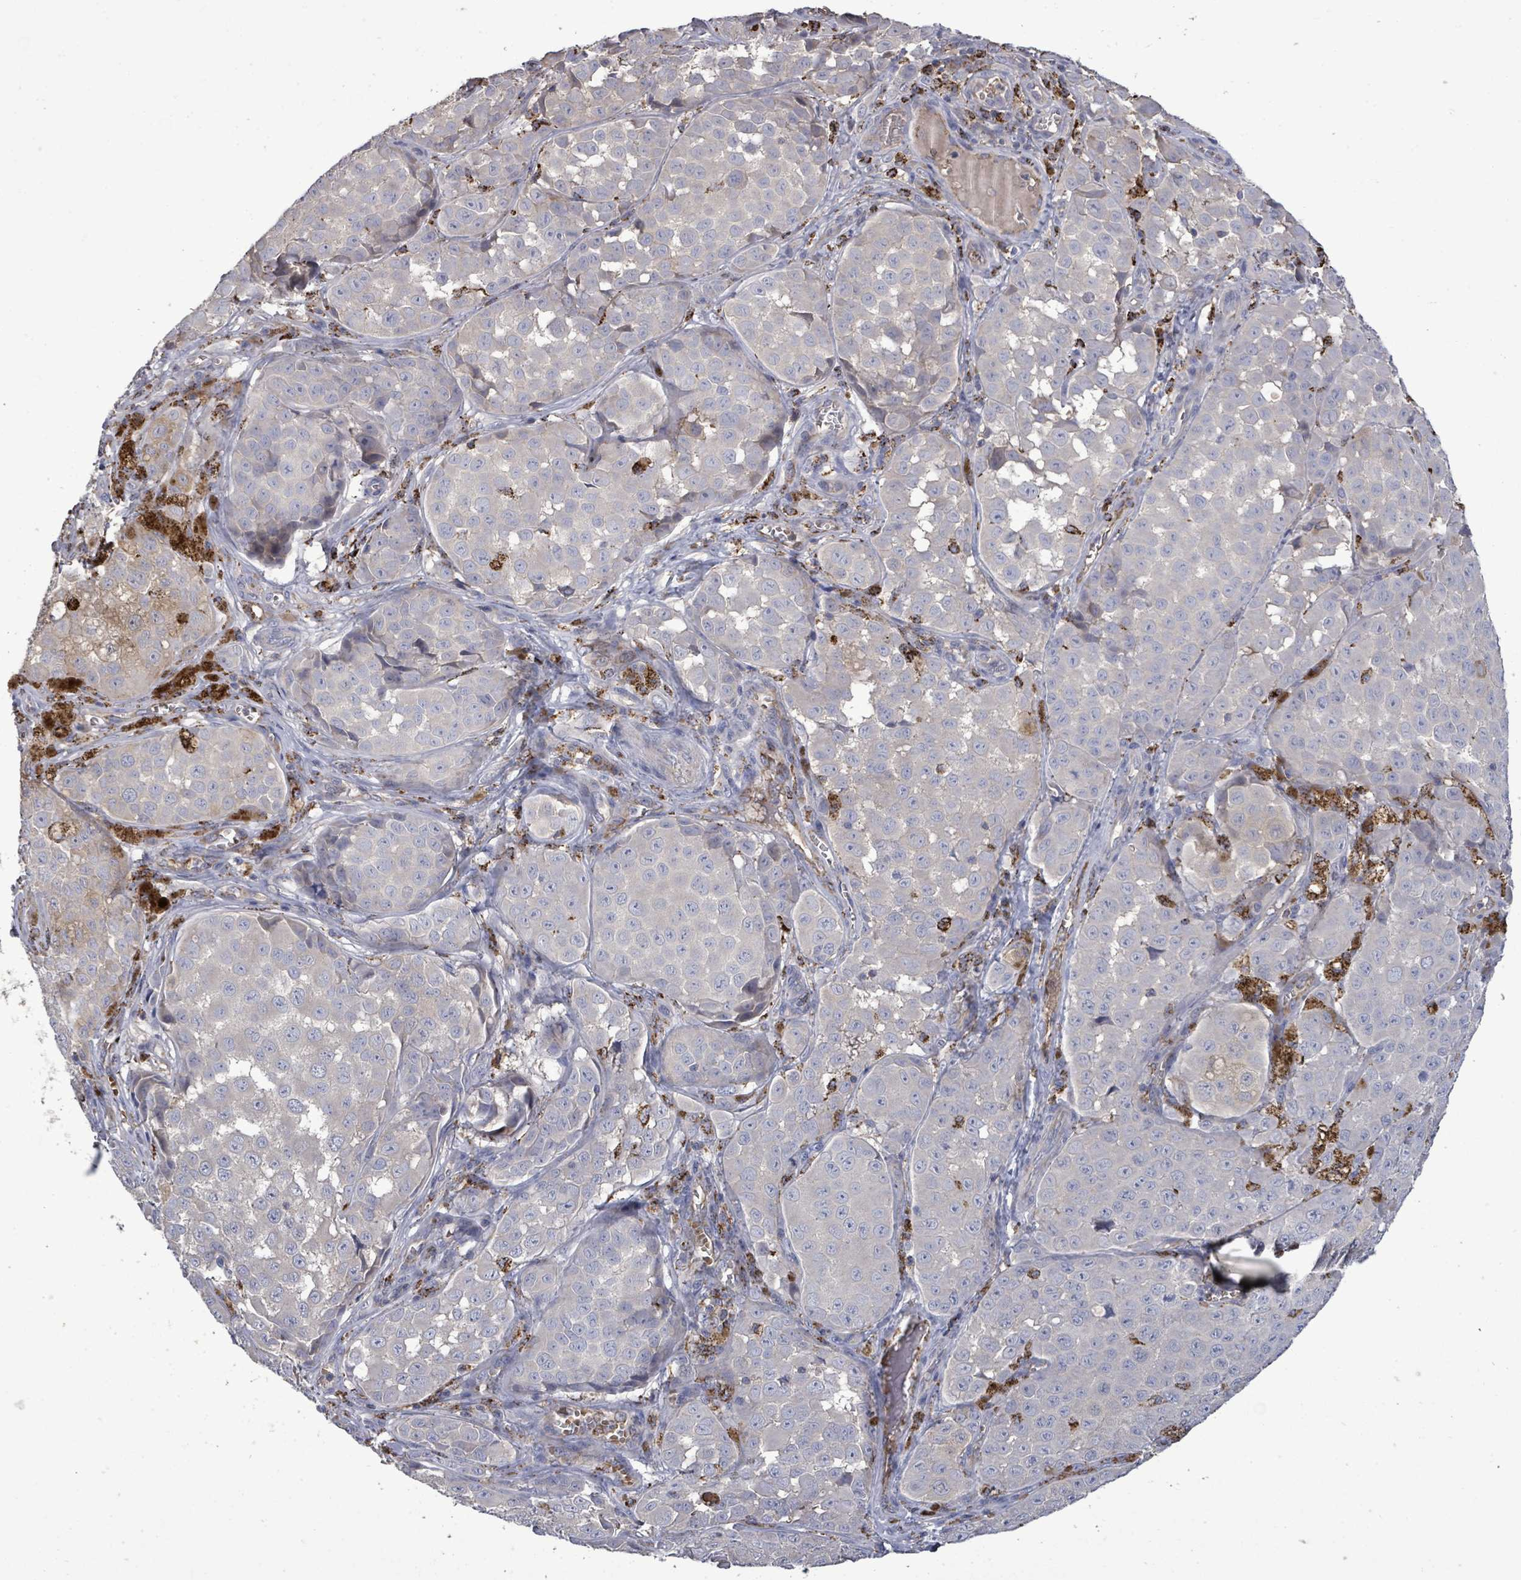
{"staining": {"intensity": "negative", "quantity": "none", "location": "none"}, "tissue": "melanoma", "cell_type": "Tumor cells", "image_type": "cancer", "snomed": [{"axis": "morphology", "description": "Malignant melanoma, NOS"}, {"axis": "topography", "description": "Skin"}], "caption": "Malignant melanoma was stained to show a protein in brown. There is no significant staining in tumor cells.", "gene": "MTMR12", "patient": {"sex": "male", "age": 64}}